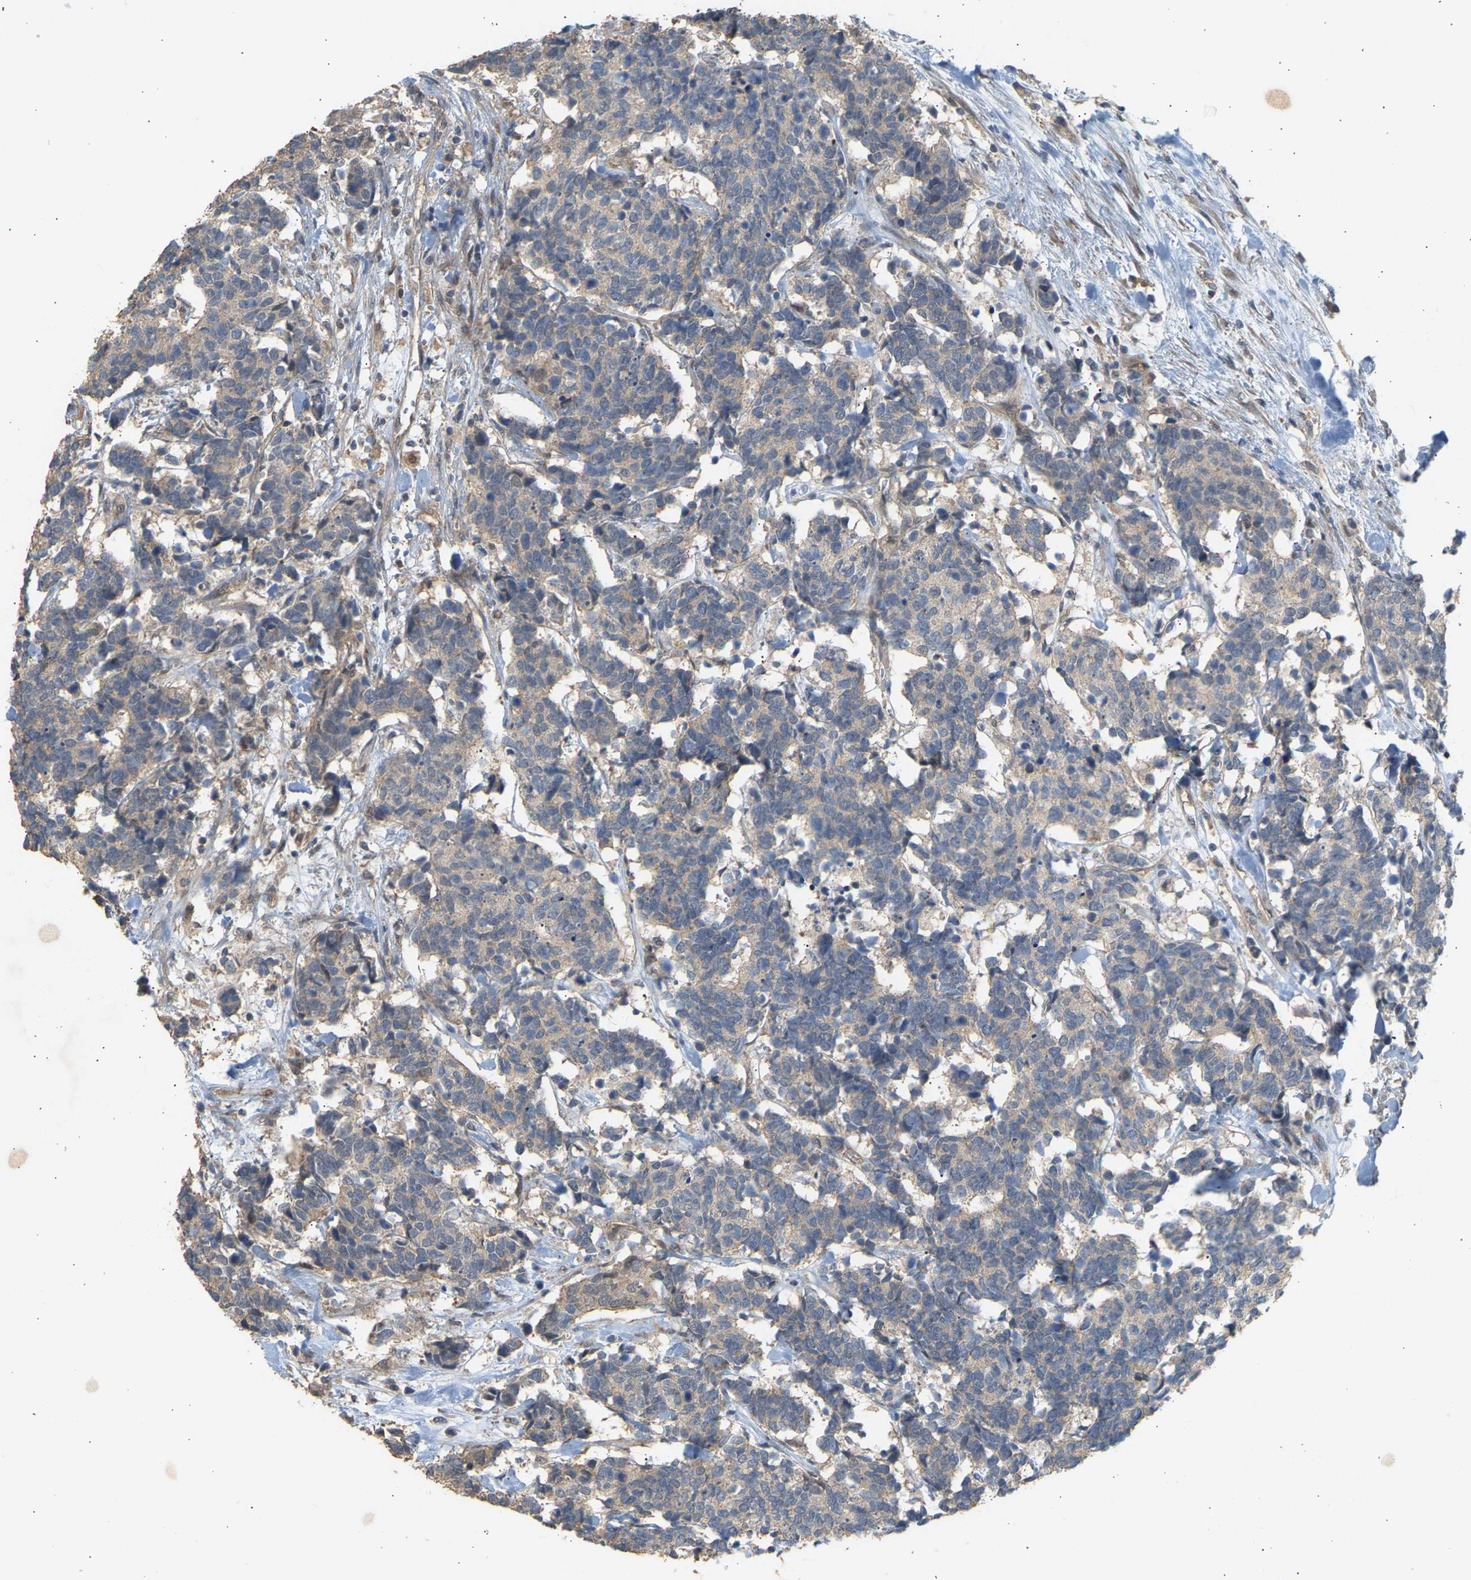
{"staining": {"intensity": "weak", "quantity": "25%-75%", "location": "cytoplasmic/membranous"}, "tissue": "carcinoid", "cell_type": "Tumor cells", "image_type": "cancer", "snomed": [{"axis": "morphology", "description": "Carcinoma, NOS"}, {"axis": "morphology", "description": "Carcinoid, malignant, NOS"}, {"axis": "topography", "description": "Urinary bladder"}], "caption": "A micrograph of human carcinoid stained for a protein displays weak cytoplasmic/membranous brown staining in tumor cells.", "gene": "RGL1", "patient": {"sex": "male", "age": 57}}